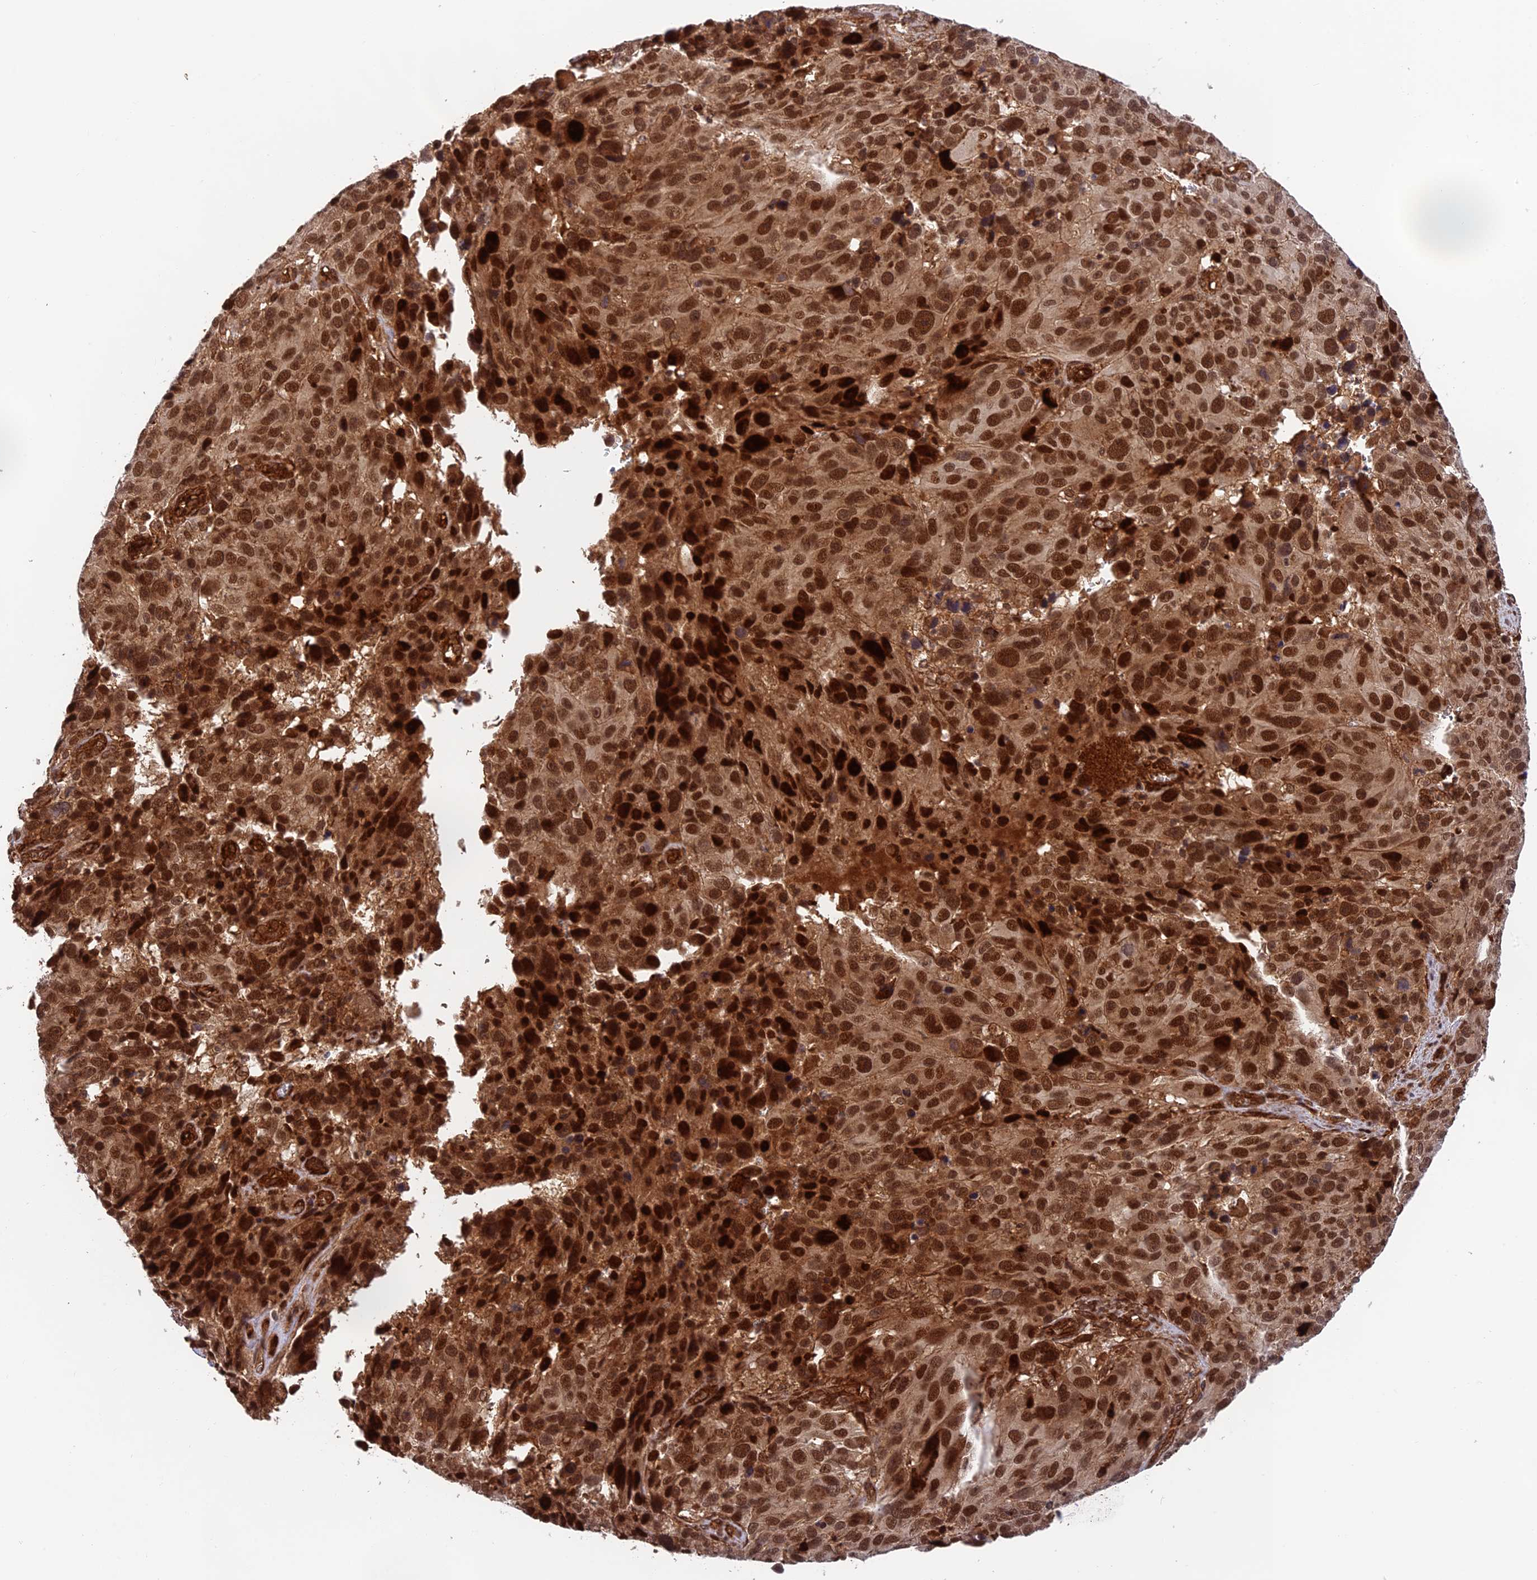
{"staining": {"intensity": "strong", "quantity": ">75%", "location": "cytoplasmic/membranous,nuclear"}, "tissue": "melanoma", "cell_type": "Tumor cells", "image_type": "cancer", "snomed": [{"axis": "morphology", "description": "Malignant melanoma, NOS"}, {"axis": "topography", "description": "Skin"}], "caption": "Malignant melanoma was stained to show a protein in brown. There is high levels of strong cytoplasmic/membranous and nuclear positivity in approximately >75% of tumor cells. (DAB (3,3'-diaminobenzidine) = brown stain, brightfield microscopy at high magnification).", "gene": "OSBPL1A", "patient": {"sex": "male", "age": 84}}